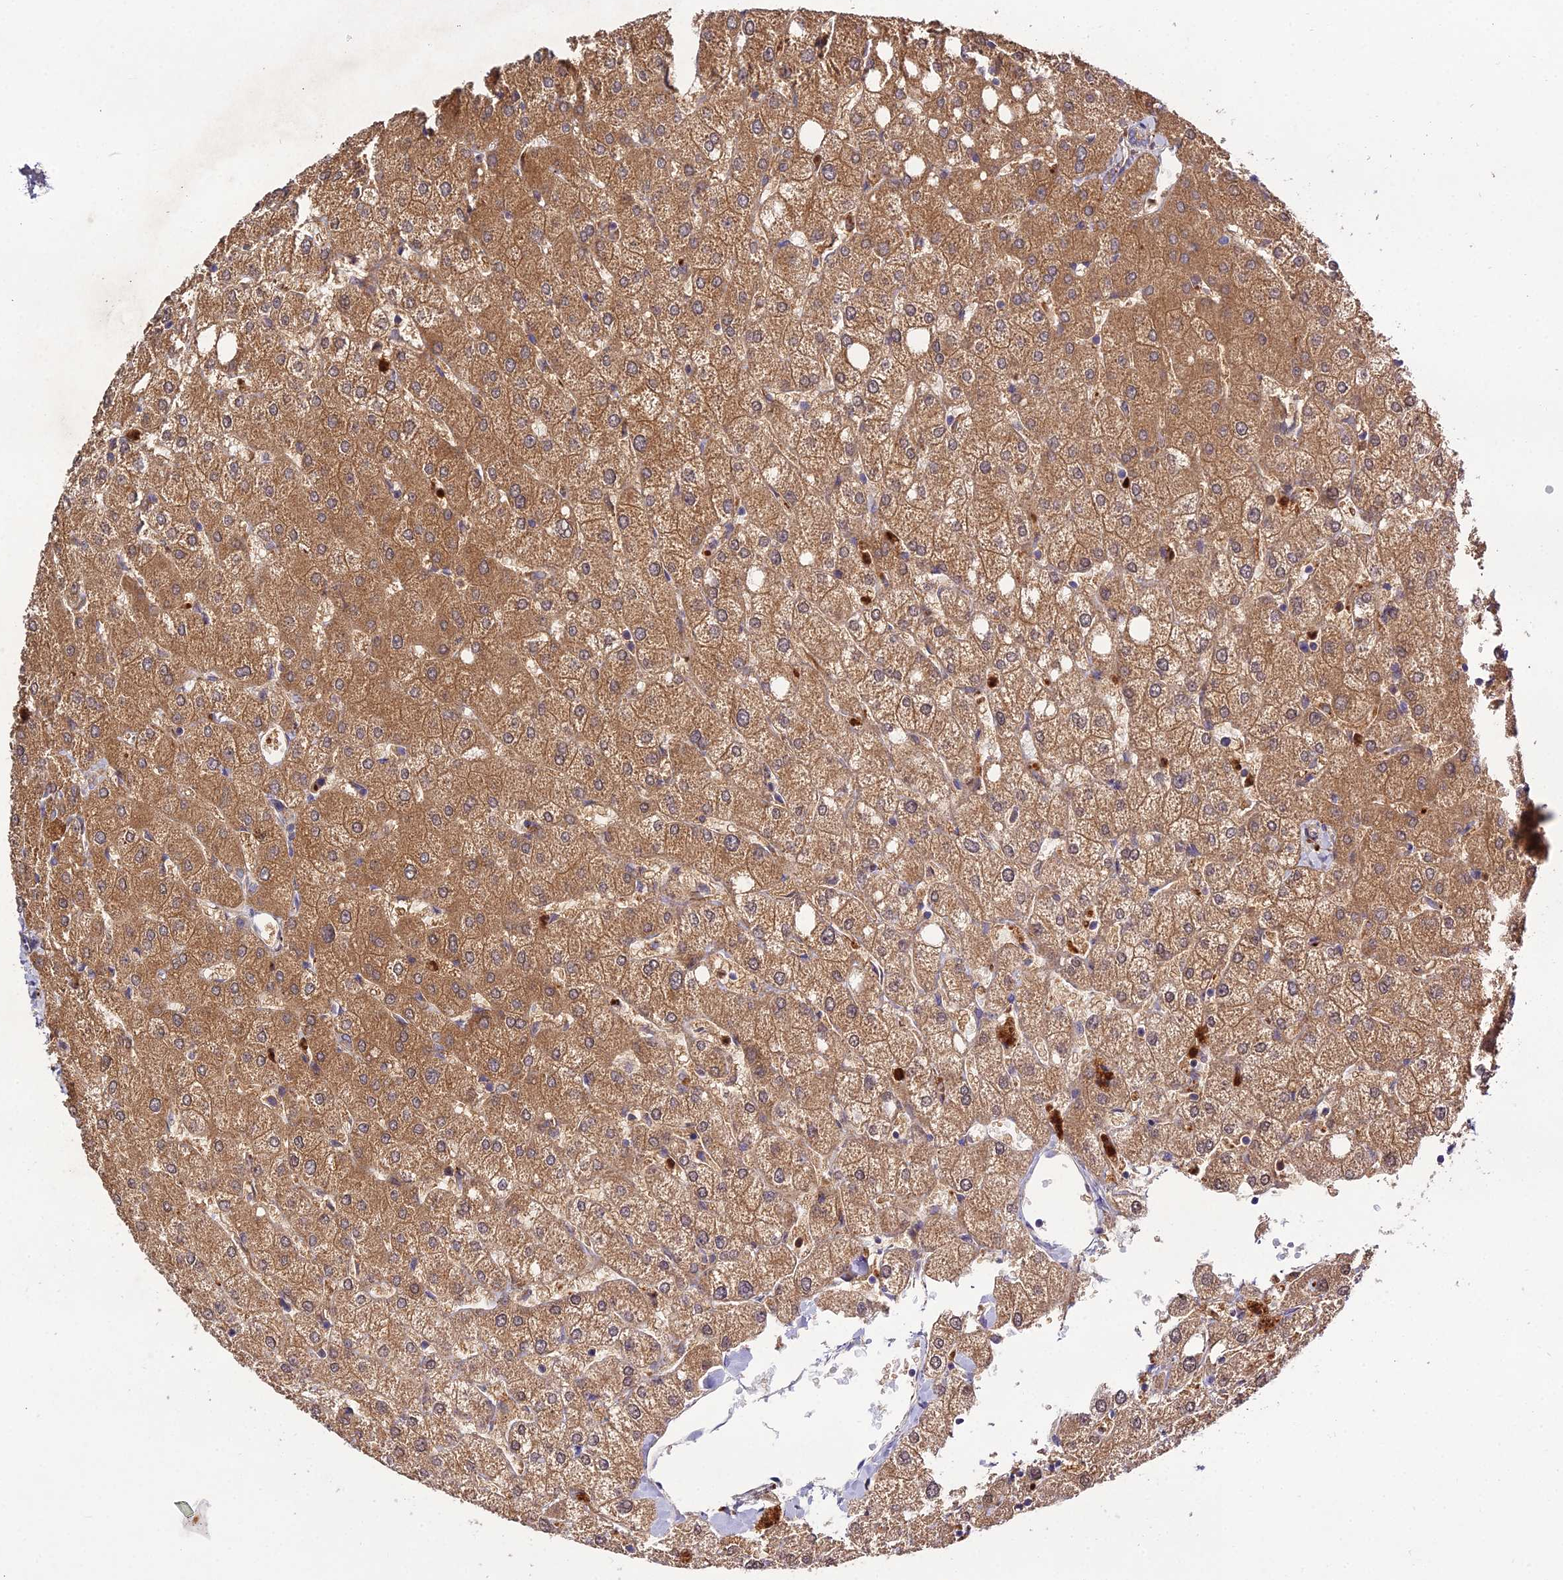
{"staining": {"intensity": "negative", "quantity": "none", "location": "none"}, "tissue": "liver", "cell_type": "Cholangiocytes", "image_type": "normal", "snomed": [{"axis": "morphology", "description": "Normal tissue, NOS"}, {"axis": "topography", "description": "Liver"}], "caption": "DAB immunohistochemical staining of unremarkable human liver shows no significant positivity in cholangiocytes. (DAB (3,3'-diaminobenzidine) IHC, high magnification).", "gene": "EID2", "patient": {"sex": "female", "age": 54}}